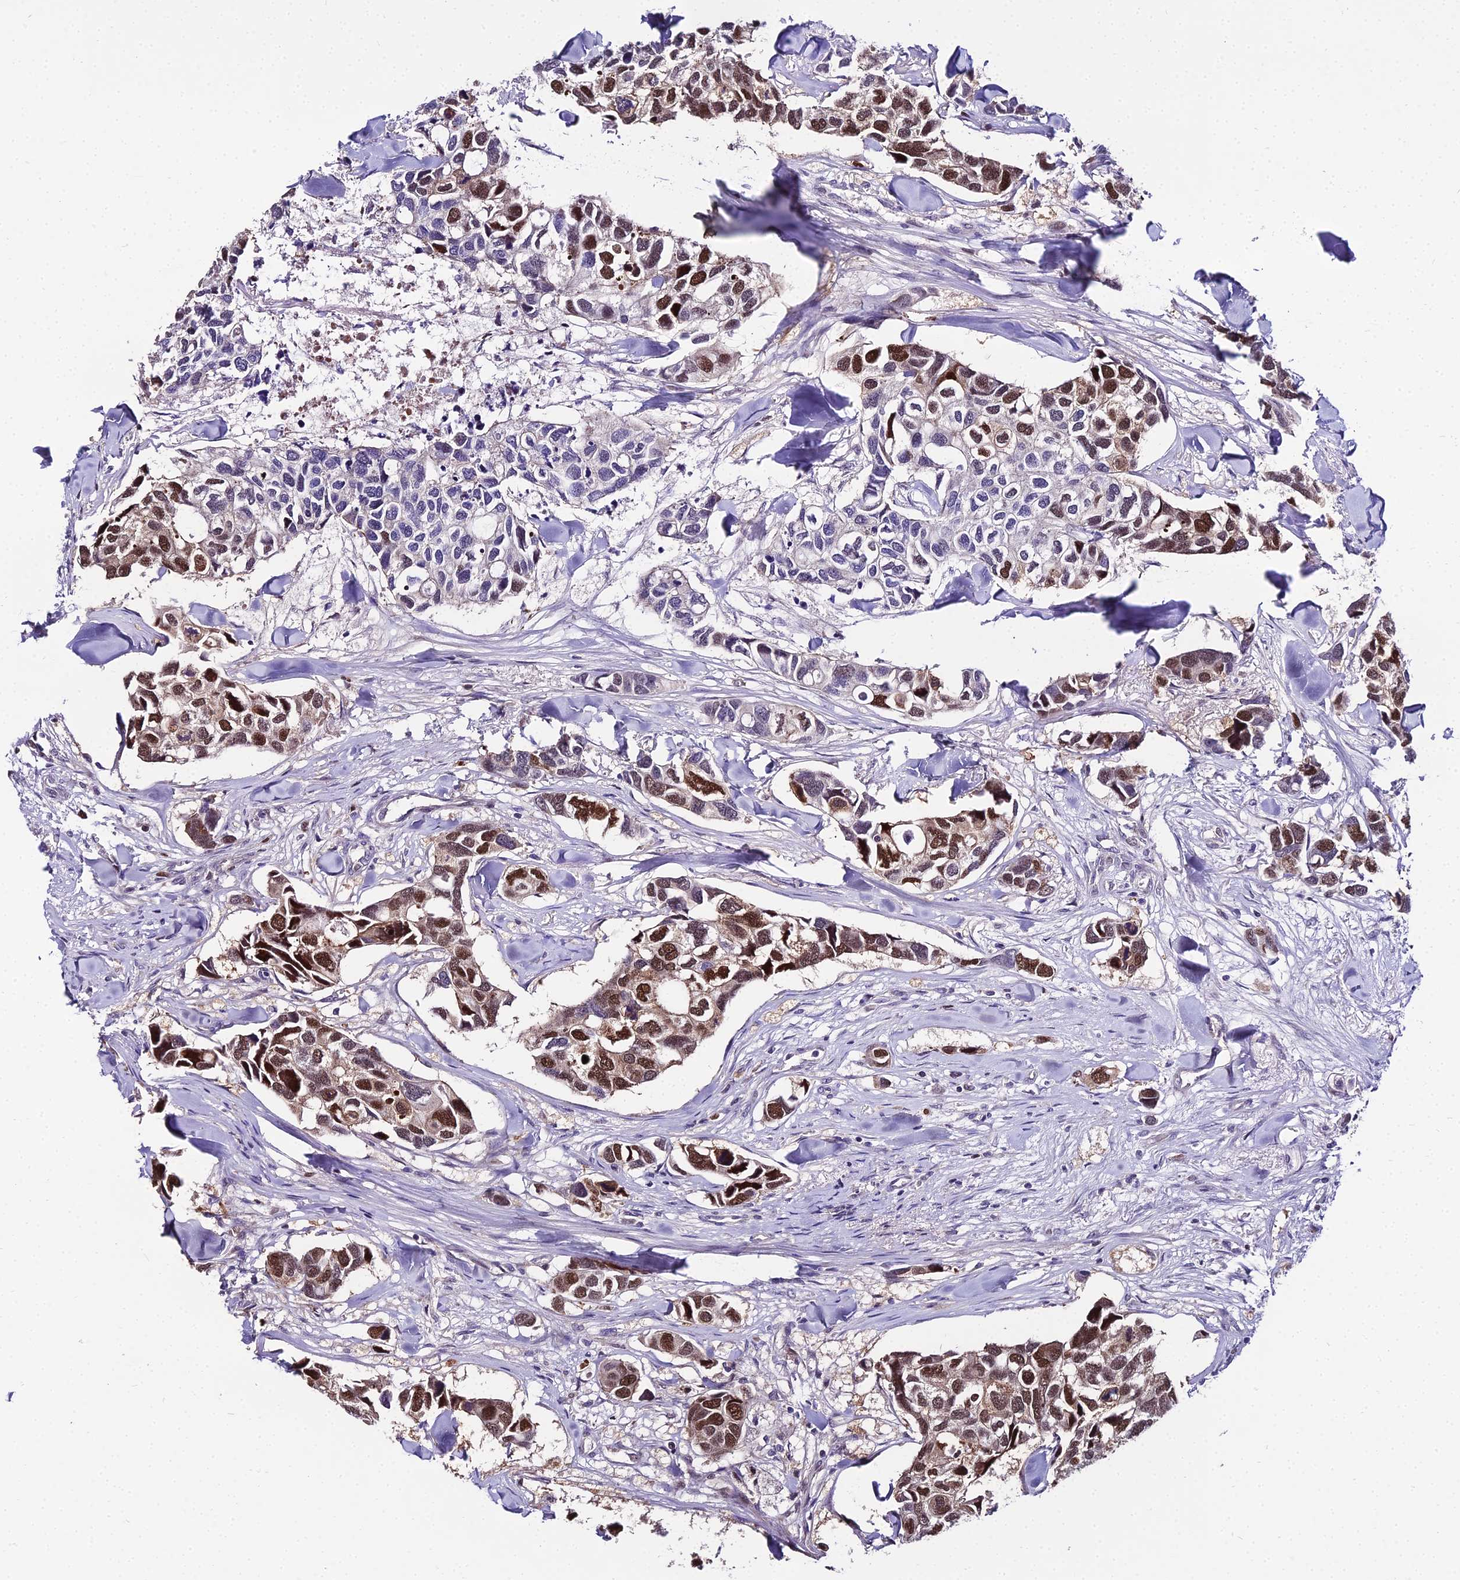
{"staining": {"intensity": "strong", "quantity": "25%-75%", "location": "nuclear"}, "tissue": "breast cancer", "cell_type": "Tumor cells", "image_type": "cancer", "snomed": [{"axis": "morphology", "description": "Duct carcinoma"}, {"axis": "topography", "description": "Breast"}], "caption": "High-power microscopy captured an IHC photomicrograph of breast cancer (intraductal carcinoma), revealing strong nuclear positivity in approximately 25%-75% of tumor cells.", "gene": "TRIML2", "patient": {"sex": "female", "age": 83}}